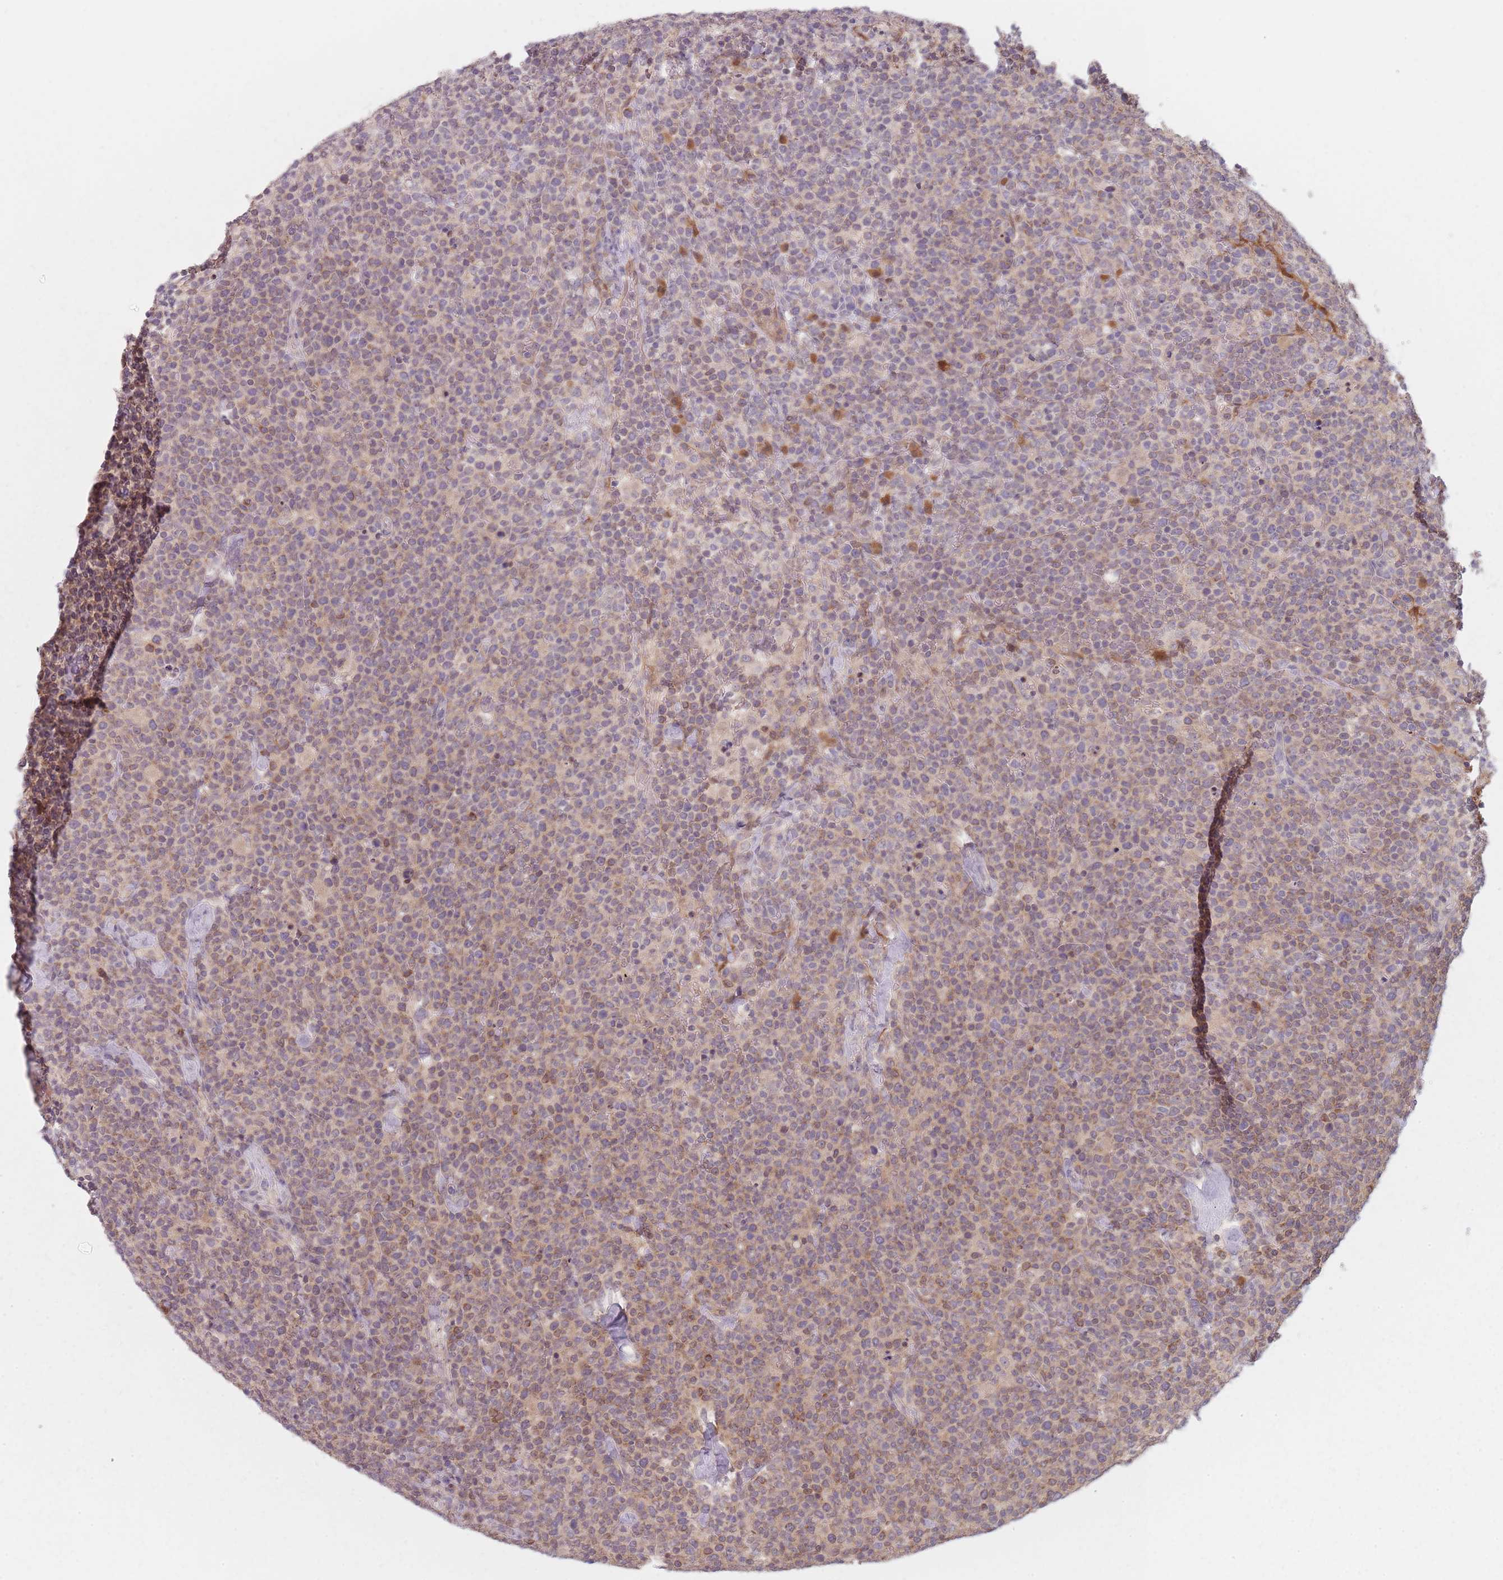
{"staining": {"intensity": "weak", "quantity": "25%-75%", "location": "cytoplasmic/membranous"}, "tissue": "lymphoma", "cell_type": "Tumor cells", "image_type": "cancer", "snomed": [{"axis": "morphology", "description": "Malignant lymphoma, non-Hodgkin's type, High grade"}, {"axis": "topography", "description": "Lymph node"}], "caption": "Immunohistochemical staining of human high-grade malignant lymphoma, non-Hodgkin's type shows weak cytoplasmic/membranous protein positivity in about 25%-75% of tumor cells.", "gene": "NAXE", "patient": {"sex": "male", "age": 61}}